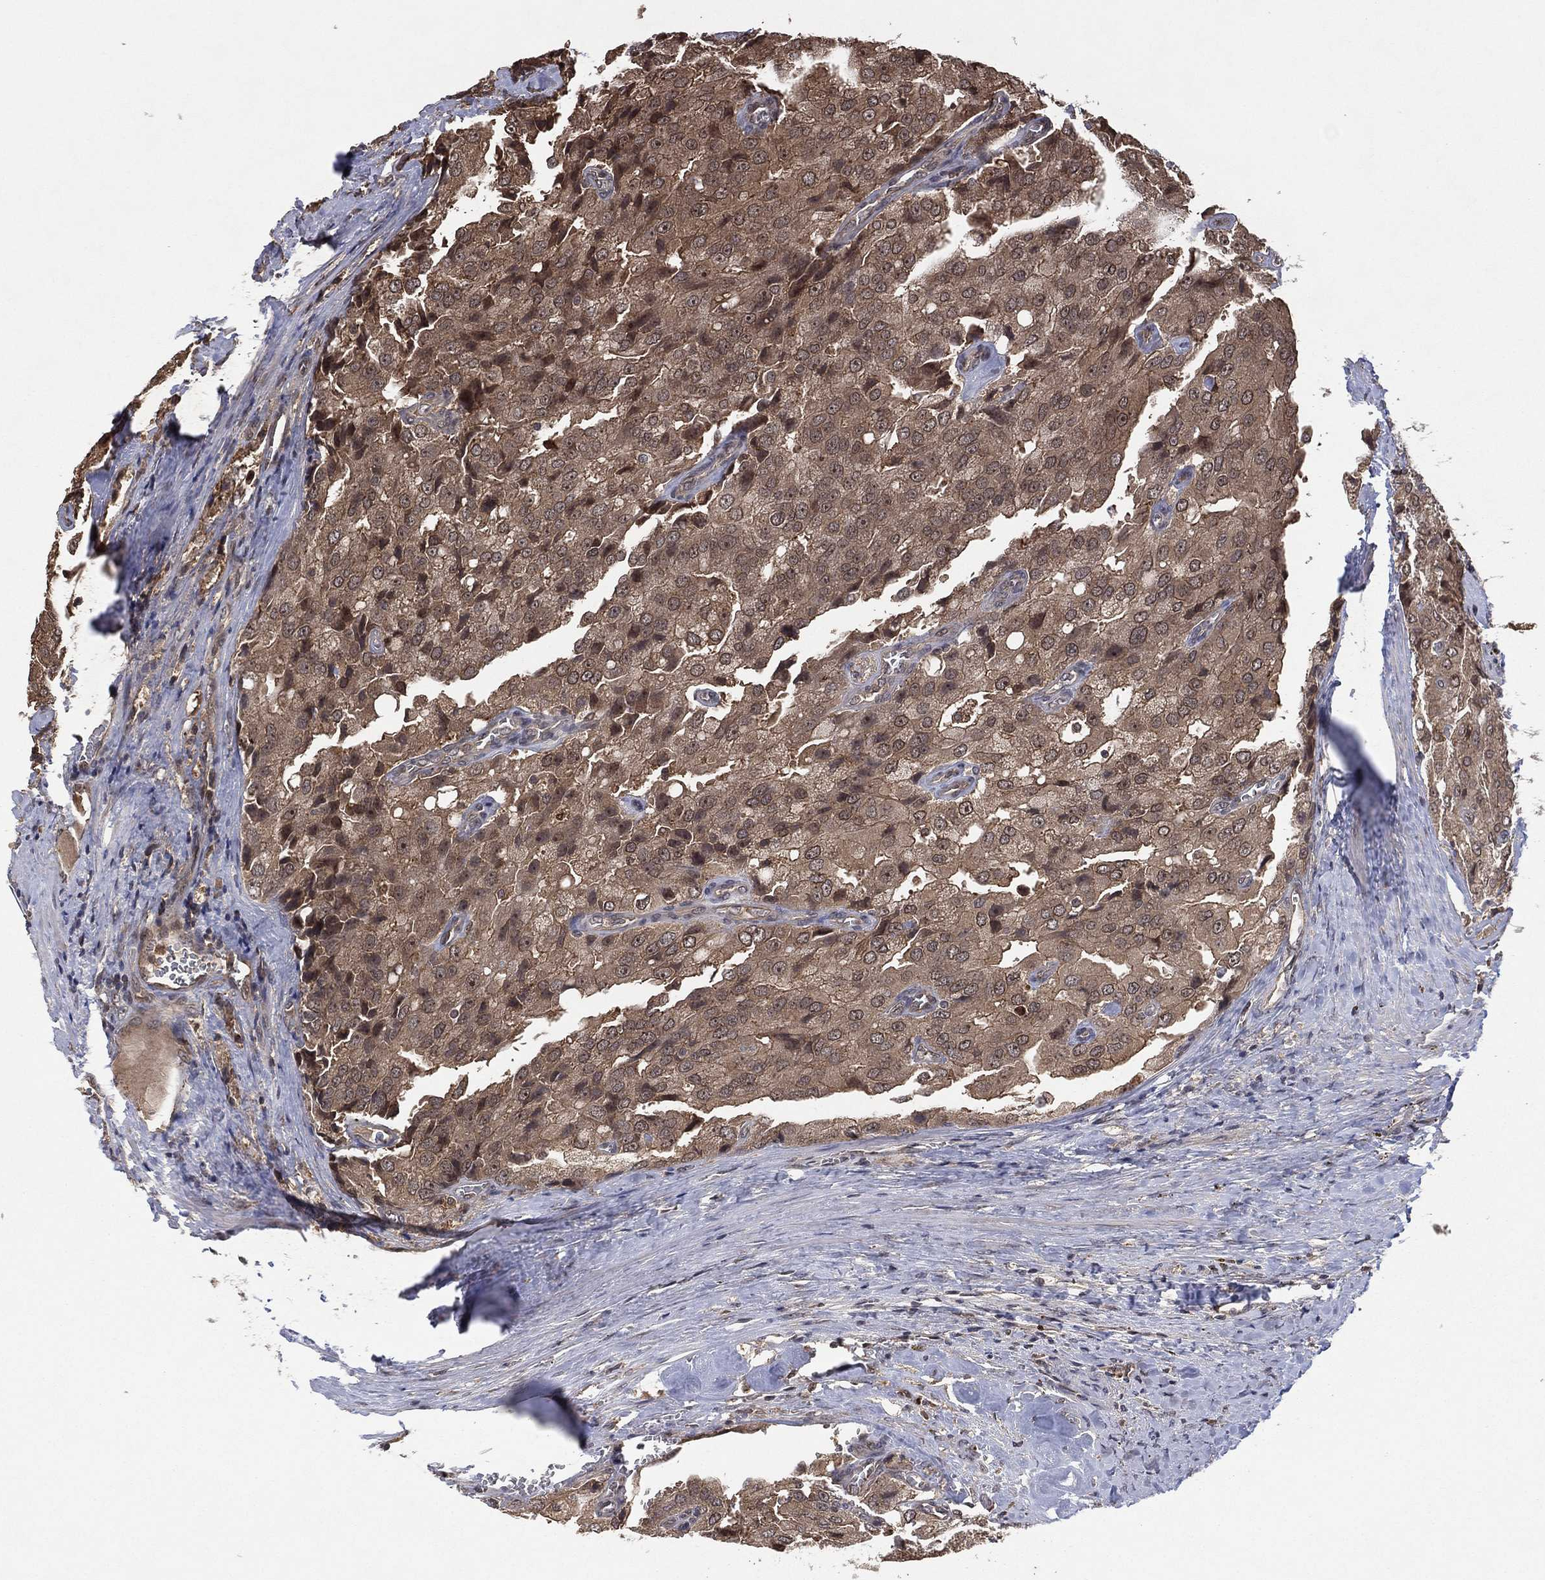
{"staining": {"intensity": "weak", "quantity": ">75%", "location": "cytoplasmic/membranous"}, "tissue": "prostate cancer", "cell_type": "Tumor cells", "image_type": "cancer", "snomed": [{"axis": "morphology", "description": "Adenocarcinoma, NOS"}, {"axis": "topography", "description": "Prostate and seminal vesicle, NOS"}, {"axis": "topography", "description": "Prostate"}], "caption": "Protein analysis of prostate cancer (adenocarcinoma) tissue displays weak cytoplasmic/membranous expression in approximately >75% of tumor cells.", "gene": "ATG4B", "patient": {"sex": "male", "age": 67}}